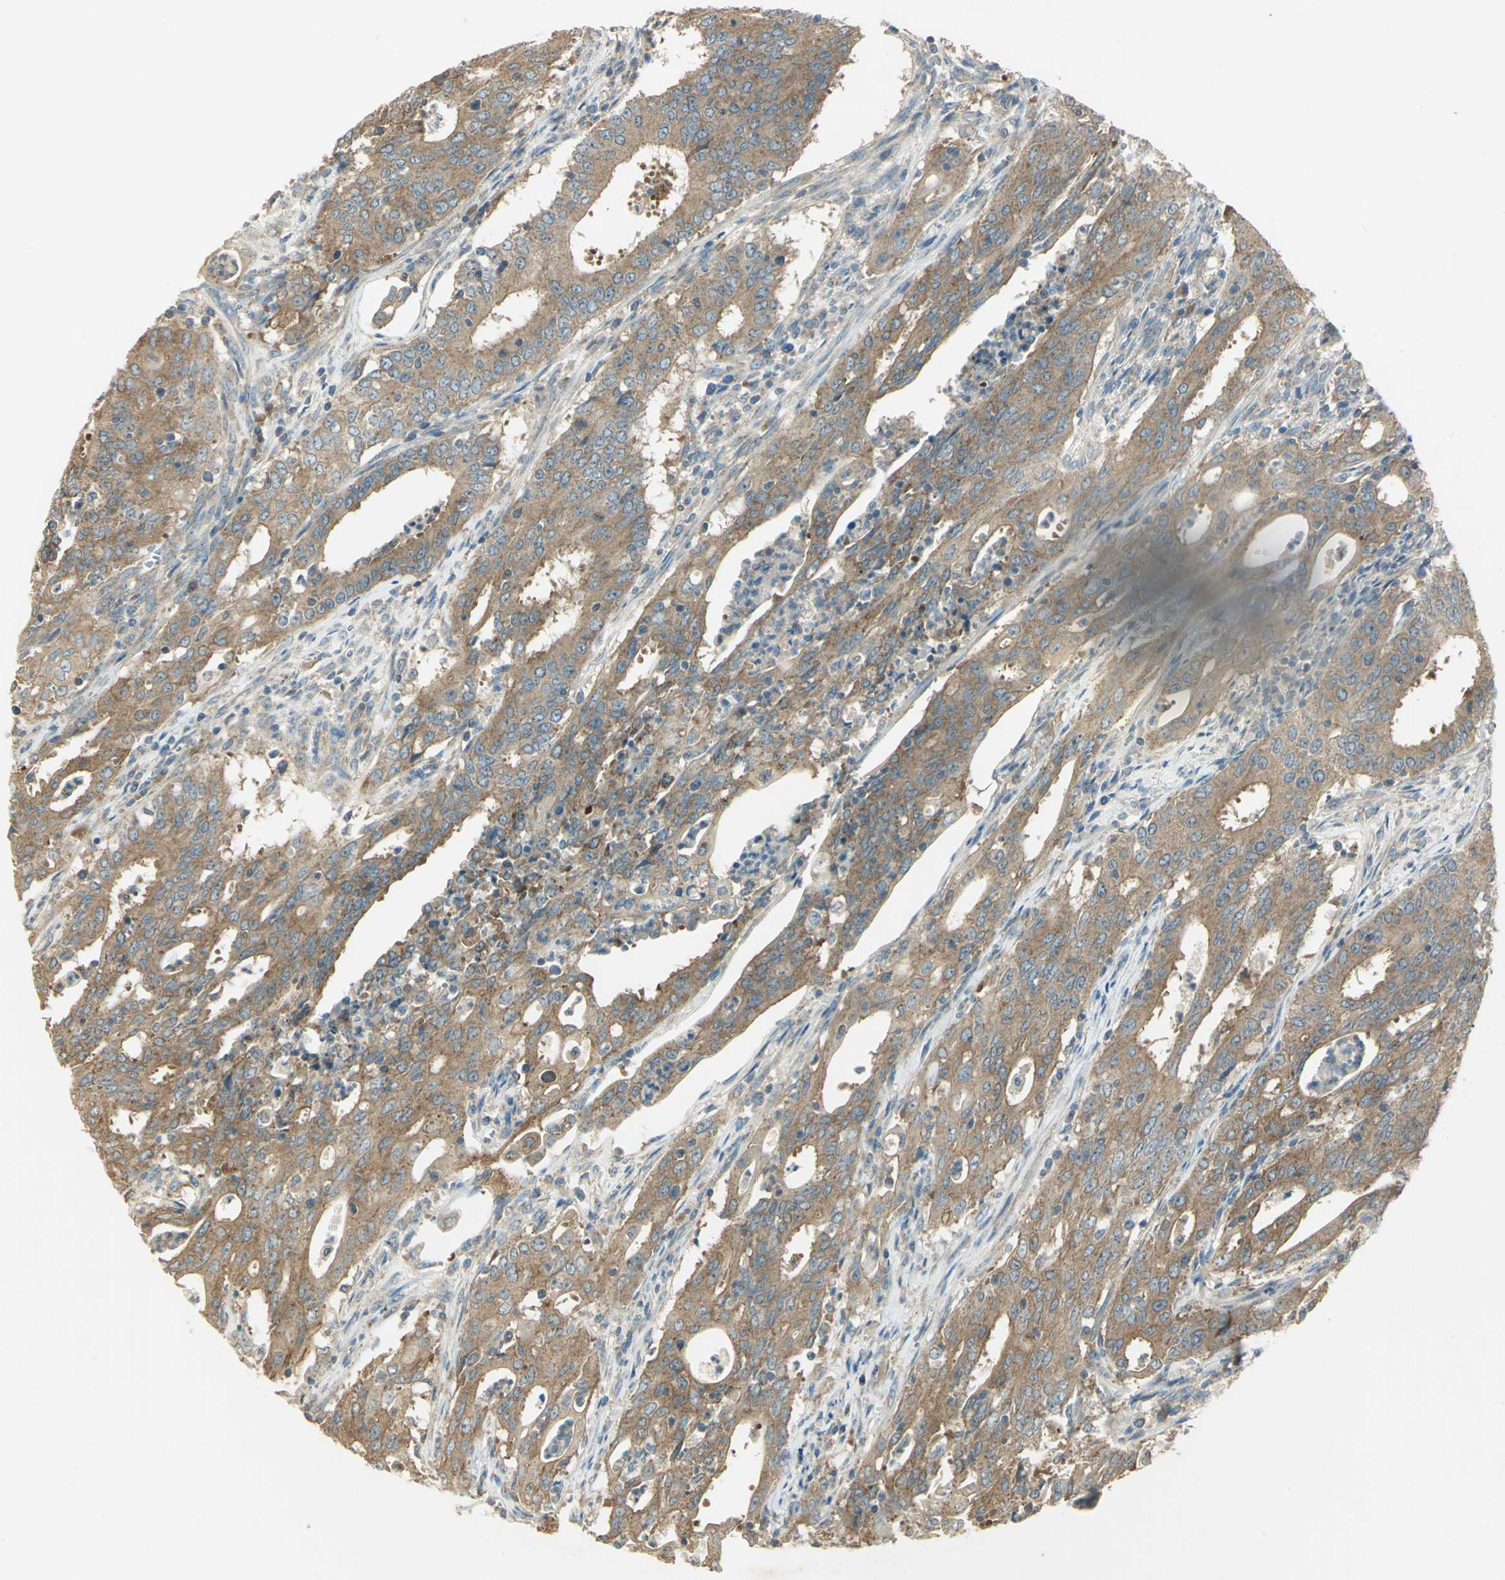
{"staining": {"intensity": "strong", "quantity": ">75%", "location": "cytoplasmic/membranous"}, "tissue": "cervical cancer", "cell_type": "Tumor cells", "image_type": "cancer", "snomed": [{"axis": "morphology", "description": "Adenocarcinoma, NOS"}, {"axis": "topography", "description": "Cervix"}], "caption": "A brown stain shows strong cytoplasmic/membranous positivity of a protein in human cervical cancer tumor cells.", "gene": "SHC2", "patient": {"sex": "female", "age": 44}}